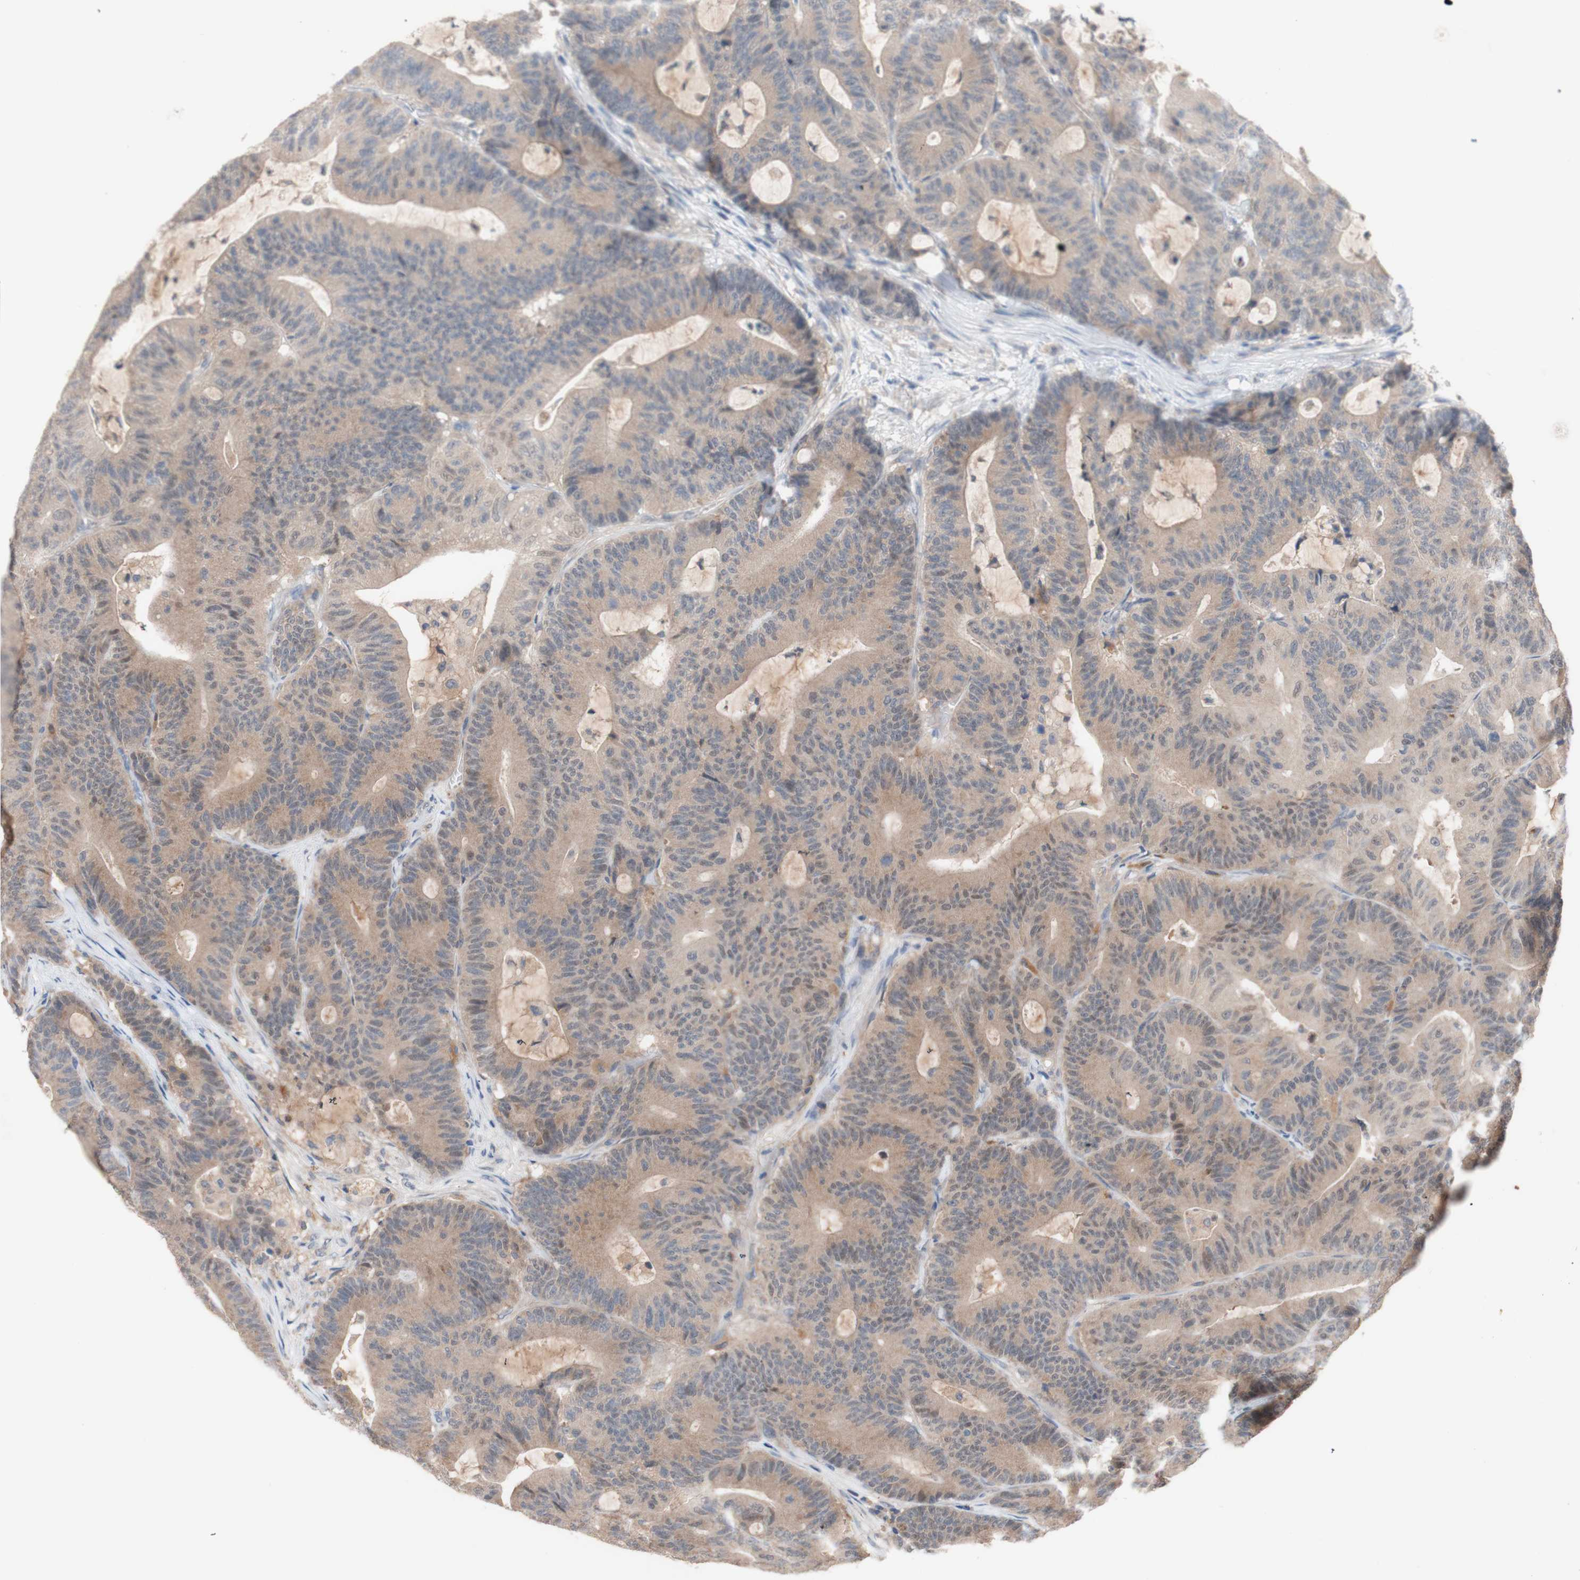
{"staining": {"intensity": "weak", "quantity": ">75%", "location": "cytoplasmic/membranous"}, "tissue": "colorectal cancer", "cell_type": "Tumor cells", "image_type": "cancer", "snomed": [{"axis": "morphology", "description": "Adenocarcinoma, NOS"}, {"axis": "topography", "description": "Colon"}], "caption": "Colorectal adenocarcinoma was stained to show a protein in brown. There is low levels of weak cytoplasmic/membranous staining in approximately >75% of tumor cells.", "gene": "PEX2", "patient": {"sex": "female", "age": 84}}